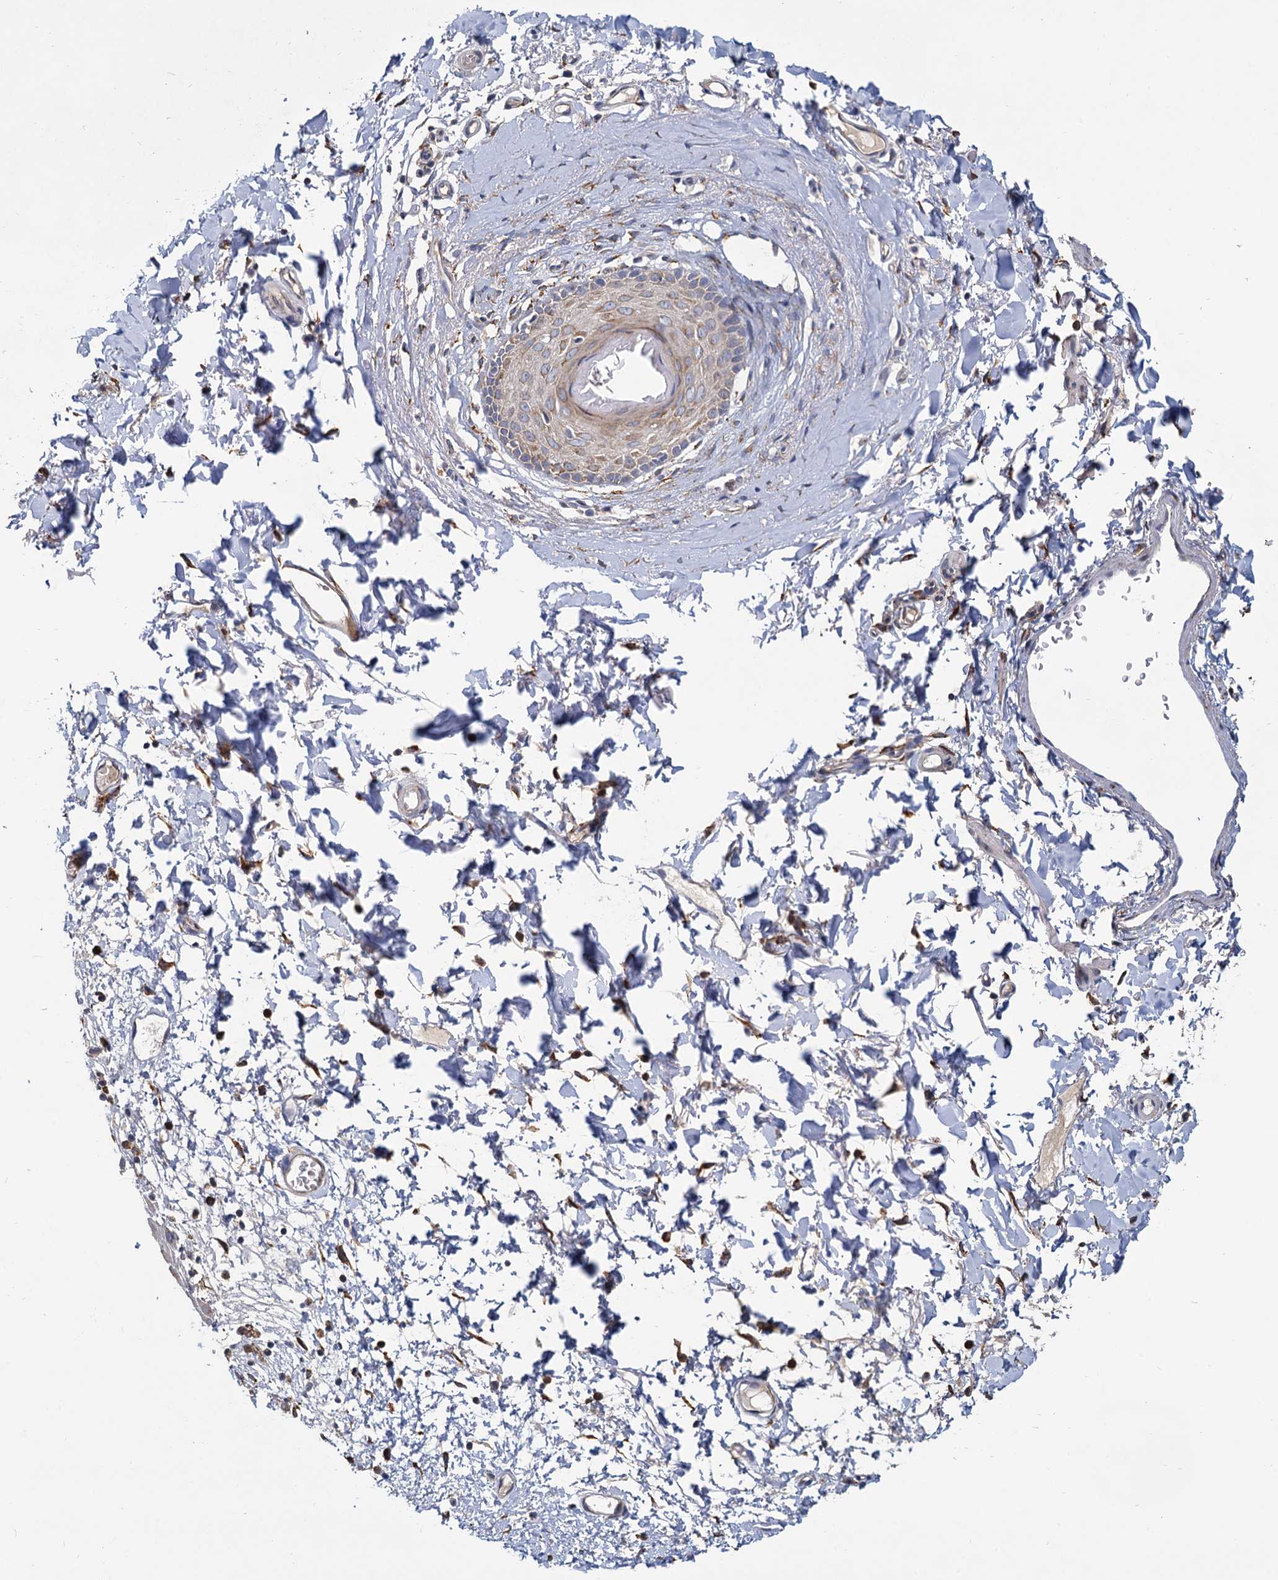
{"staining": {"intensity": "moderate", "quantity": "25%-75%", "location": "cytoplasmic/membranous"}, "tissue": "skin", "cell_type": "Epidermal cells", "image_type": "normal", "snomed": [{"axis": "morphology", "description": "Normal tissue, NOS"}, {"axis": "topography", "description": "Vulva"}], "caption": "DAB immunohistochemical staining of normal human skin displays moderate cytoplasmic/membranous protein staining in about 25%-75% of epidermal cells. Using DAB (brown) and hematoxylin (blue) stains, captured at high magnification using brightfield microscopy.", "gene": "LRRC51", "patient": {"sex": "female", "age": 68}}